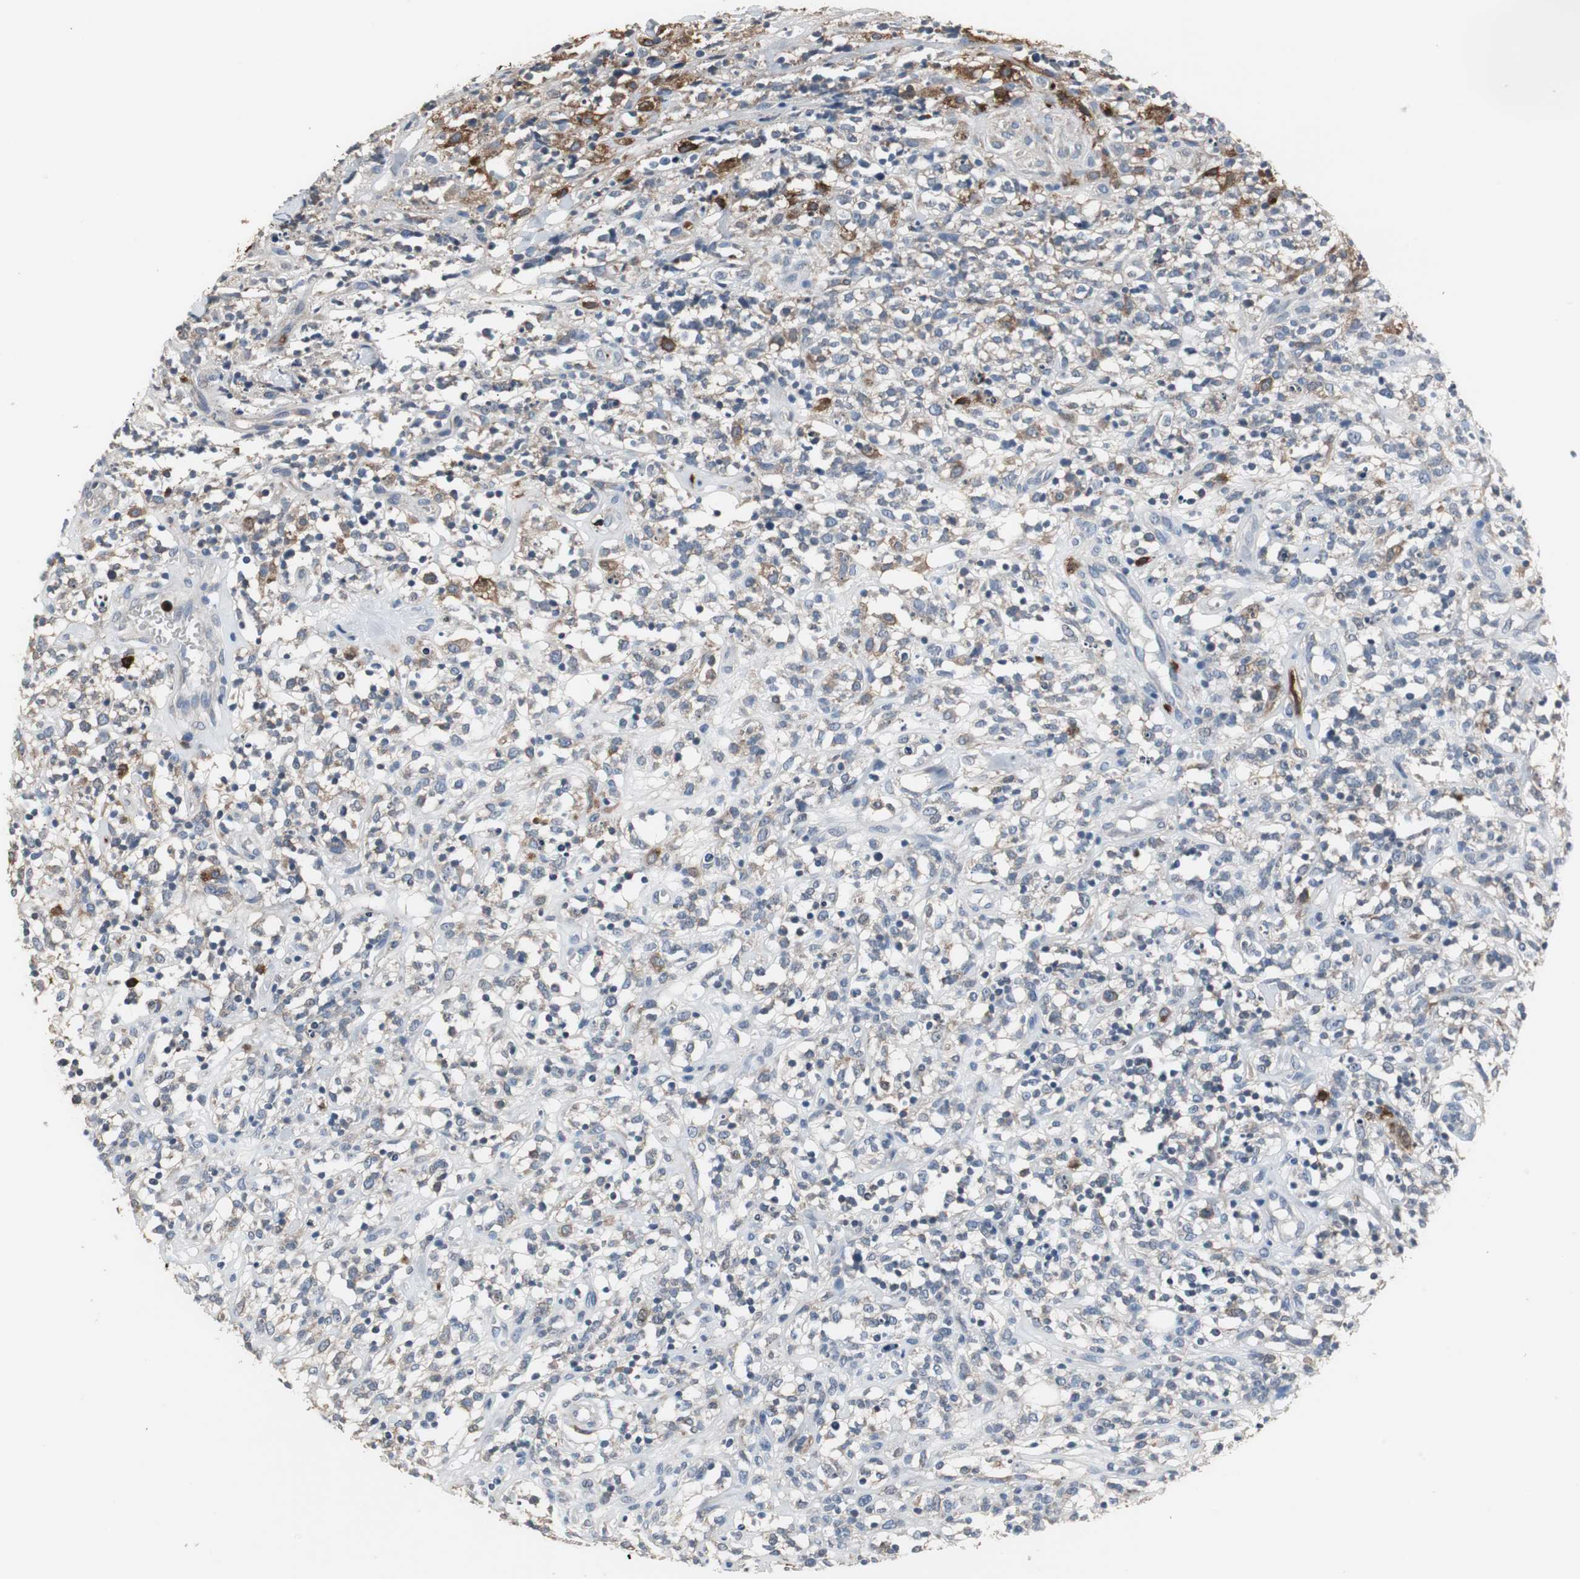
{"staining": {"intensity": "weak", "quantity": "<25%", "location": "cytoplasmic/membranous"}, "tissue": "lymphoma", "cell_type": "Tumor cells", "image_type": "cancer", "snomed": [{"axis": "morphology", "description": "Malignant lymphoma, non-Hodgkin's type, High grade"}, {"axis": "topography", "description": "Lymph node"}], "caption": "This is an immunohistochemistry (IHC) histopathology image of lymphoma. There is no staining in tumor cells.", "gene": "NCF2", "patient": {"sex": "female", "age": 73}}